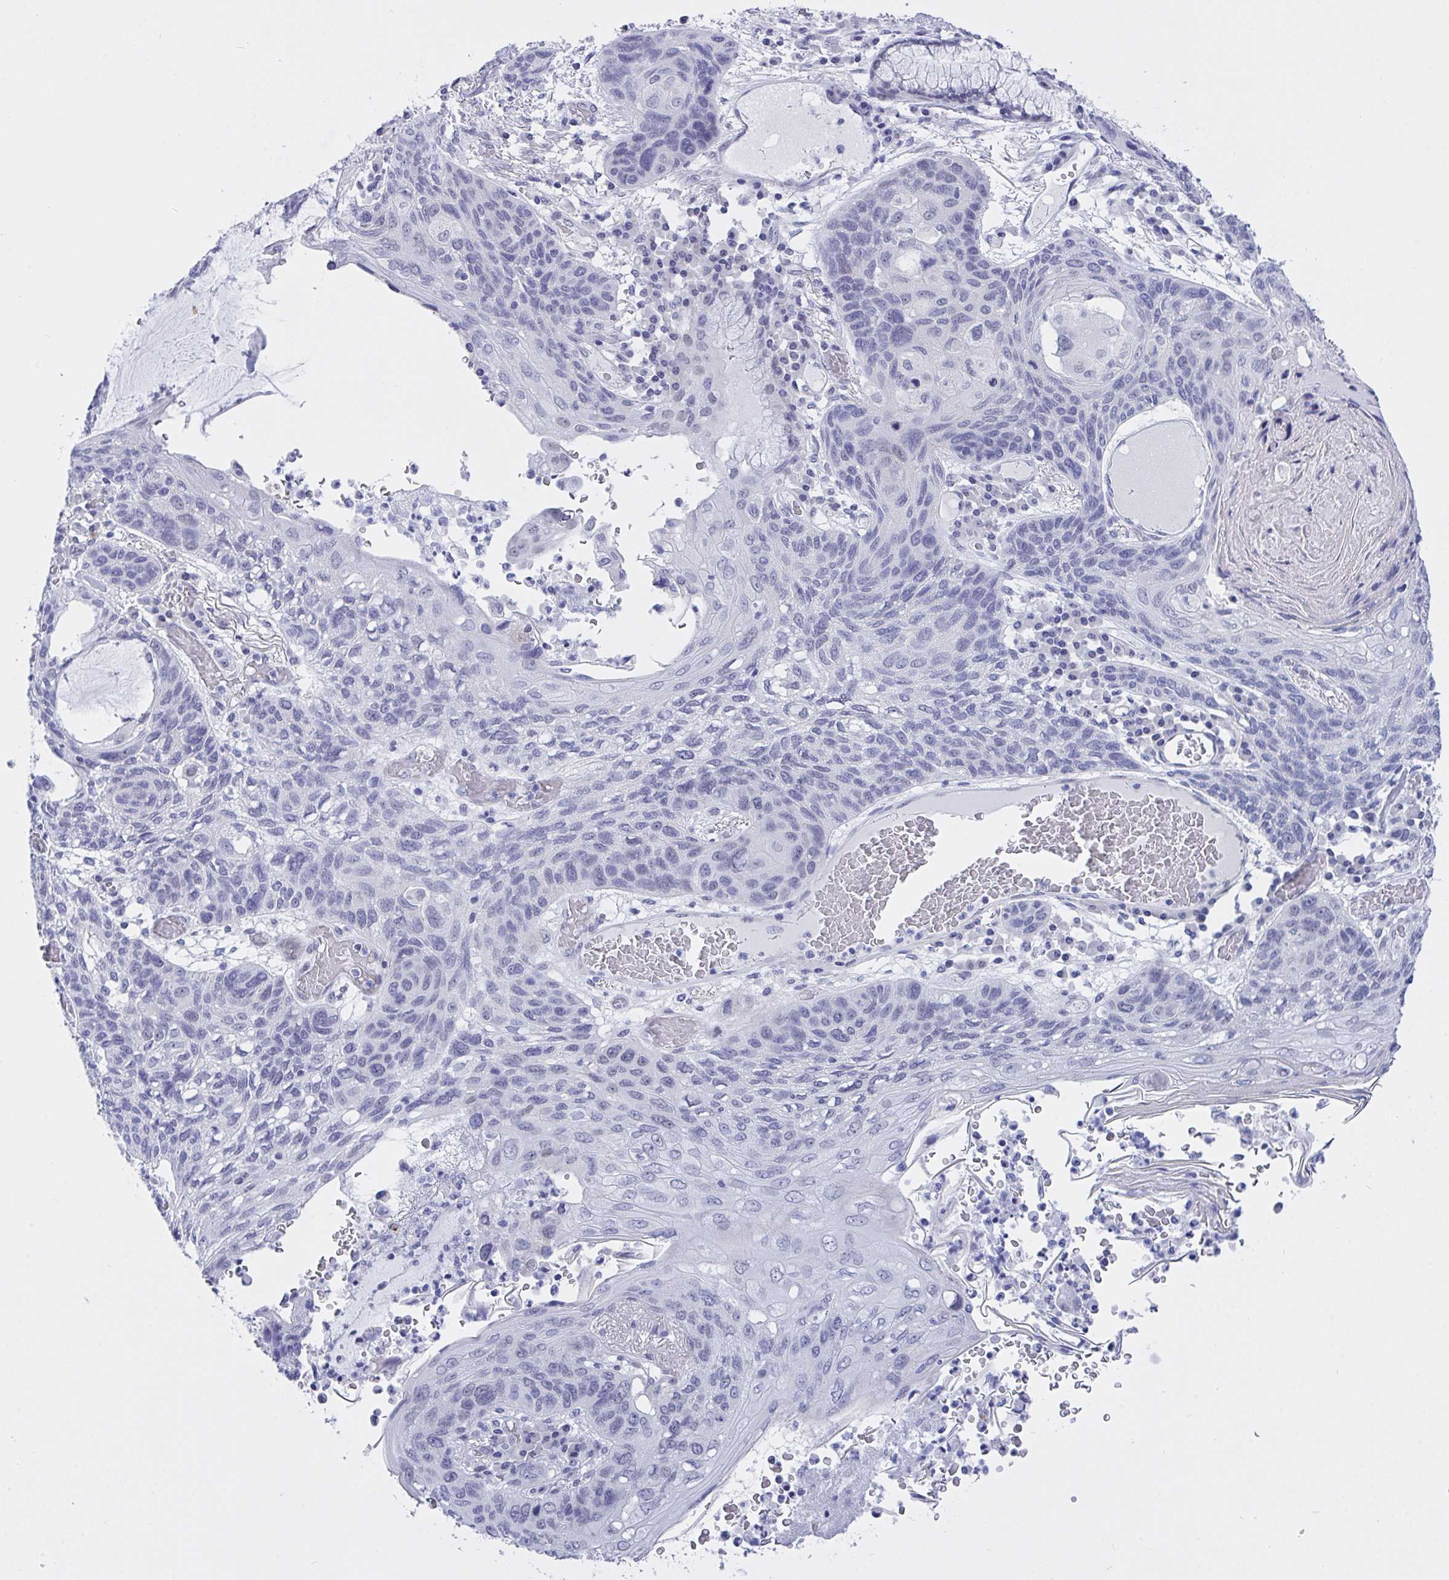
{"staining": {"intensity": "negative", "quantity": "none", "location": "none"}, "tissue": "lung cancer", "cell_type": "Tumor cells", "image_type": "cancer", "snomed": [{"axis": "morphology", "description": "Squamous cell carcinoma, NOS"}, {"axis": "morphology", "description": "Squamous cell carcinoma, metastatic, NOS"}, {"axis": "topography", "description": "Lymph node"}, {"axis": "topography", "description": "Lung"}], "caption": "An IHC micrograph of lung cancer (metastatic squamous cell carcinoma) is shown. There is no staining in tumor cells of lung cancer (metastatic squamous cell carcinoma). (DAB immunohistochemistry (IHC), high magnification).", "gene": "FBXL22", "patient": {"sex": "male", "age": 41}}